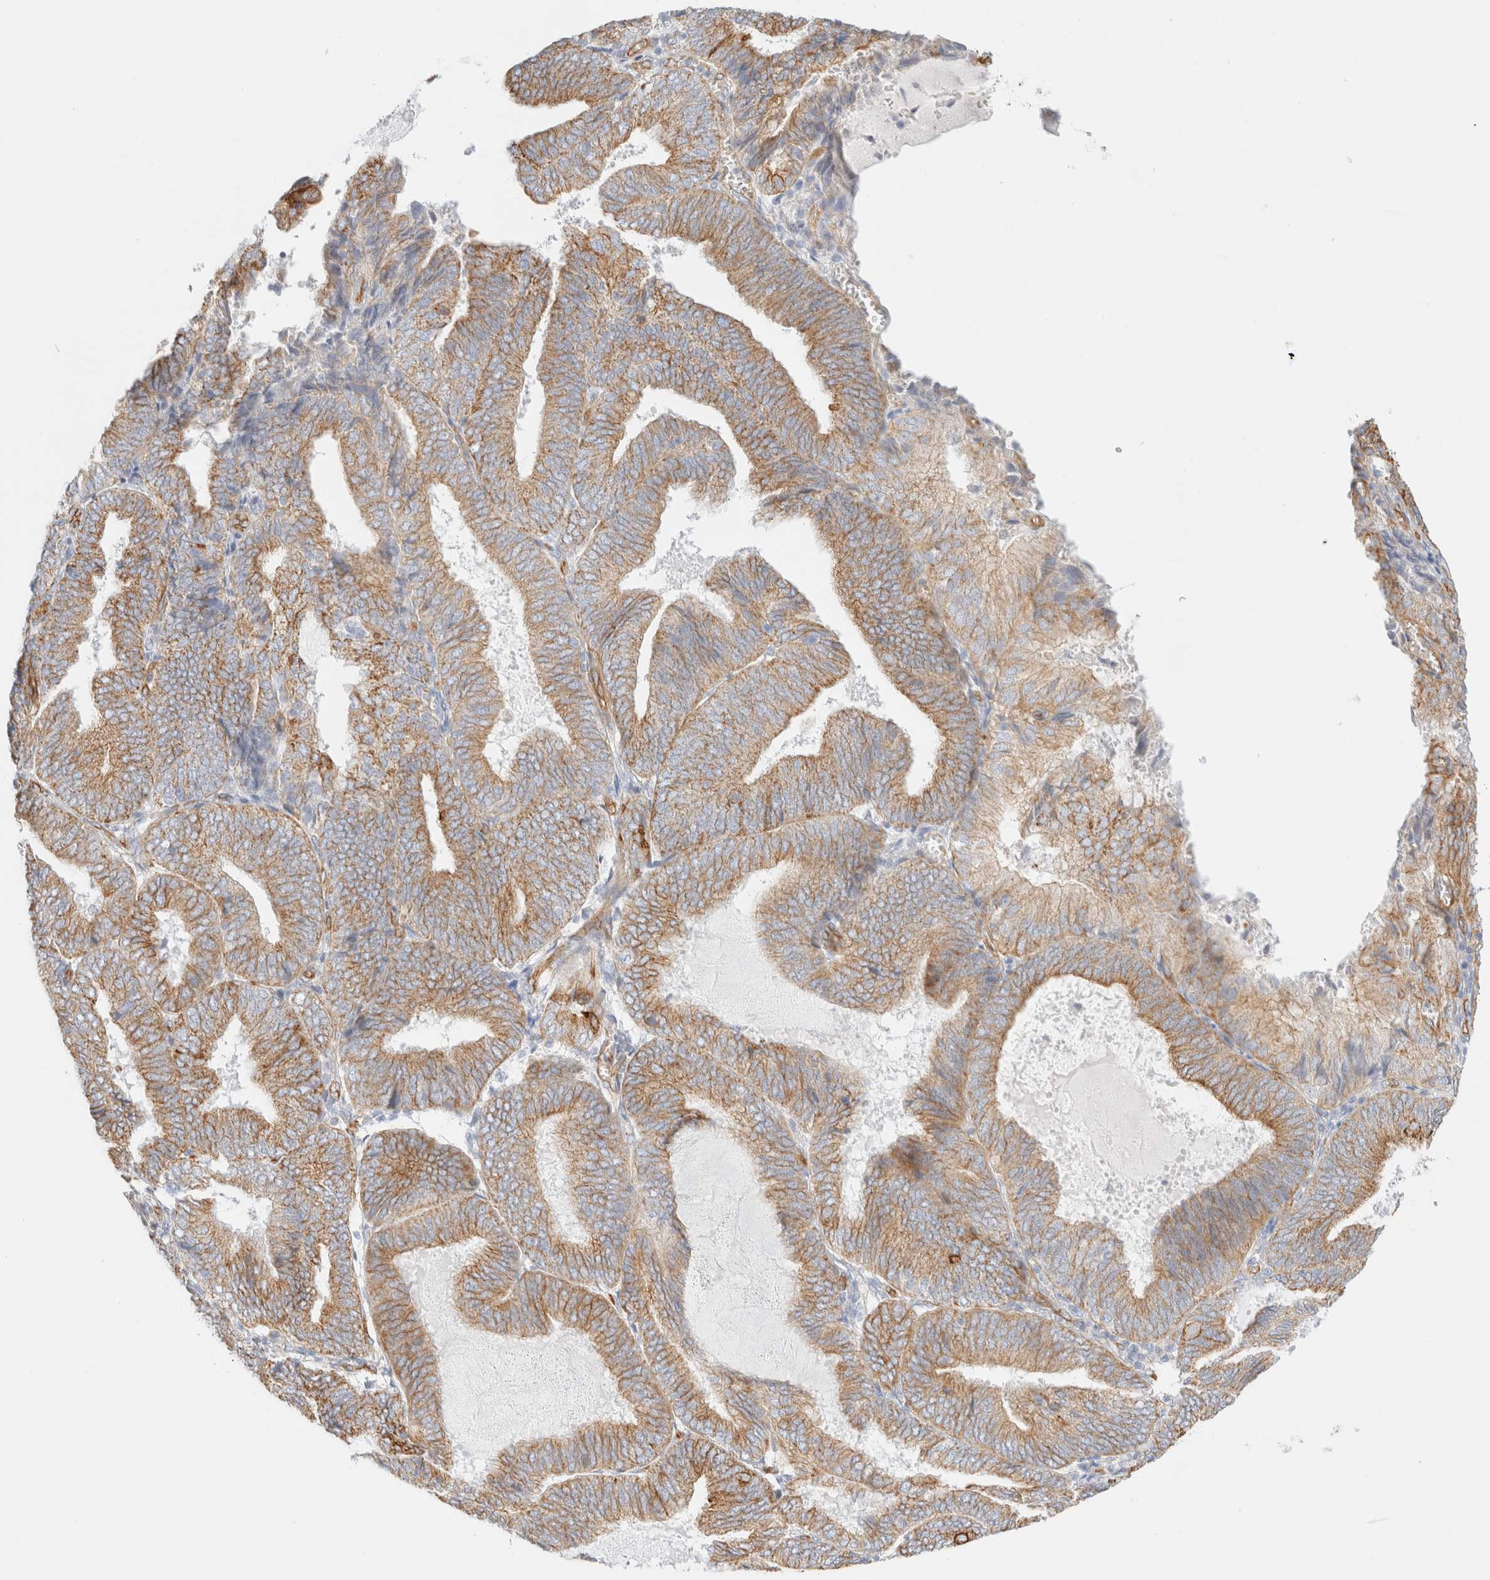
{"staining": {"intensity": "moderate", "quantity": ">75%", "location": "cytoplasmic/membranous"}, "tissue": "endometrial cancer", "cell_type": "Tumor cells", "image_type": "cancer", "snomed": [{"axis": "morphology", "description": "Adenocarcinoma, NOS"}, {"axis": "topography", "description": "Endometrium"}], "caption": "A high-resolution histopathology image shows immunohistochemistry (IHC) staining of endometrial cancer (adenocarcinoma), which exhibits moderate cytoplasmic/membranous positivity in approximately >75% of tumor cells. The protein of interest is shown in brown color, while the nuclei are stained blue.", "gene": "CYB5R4", "patient": {"sex": "female", "age": 81}}